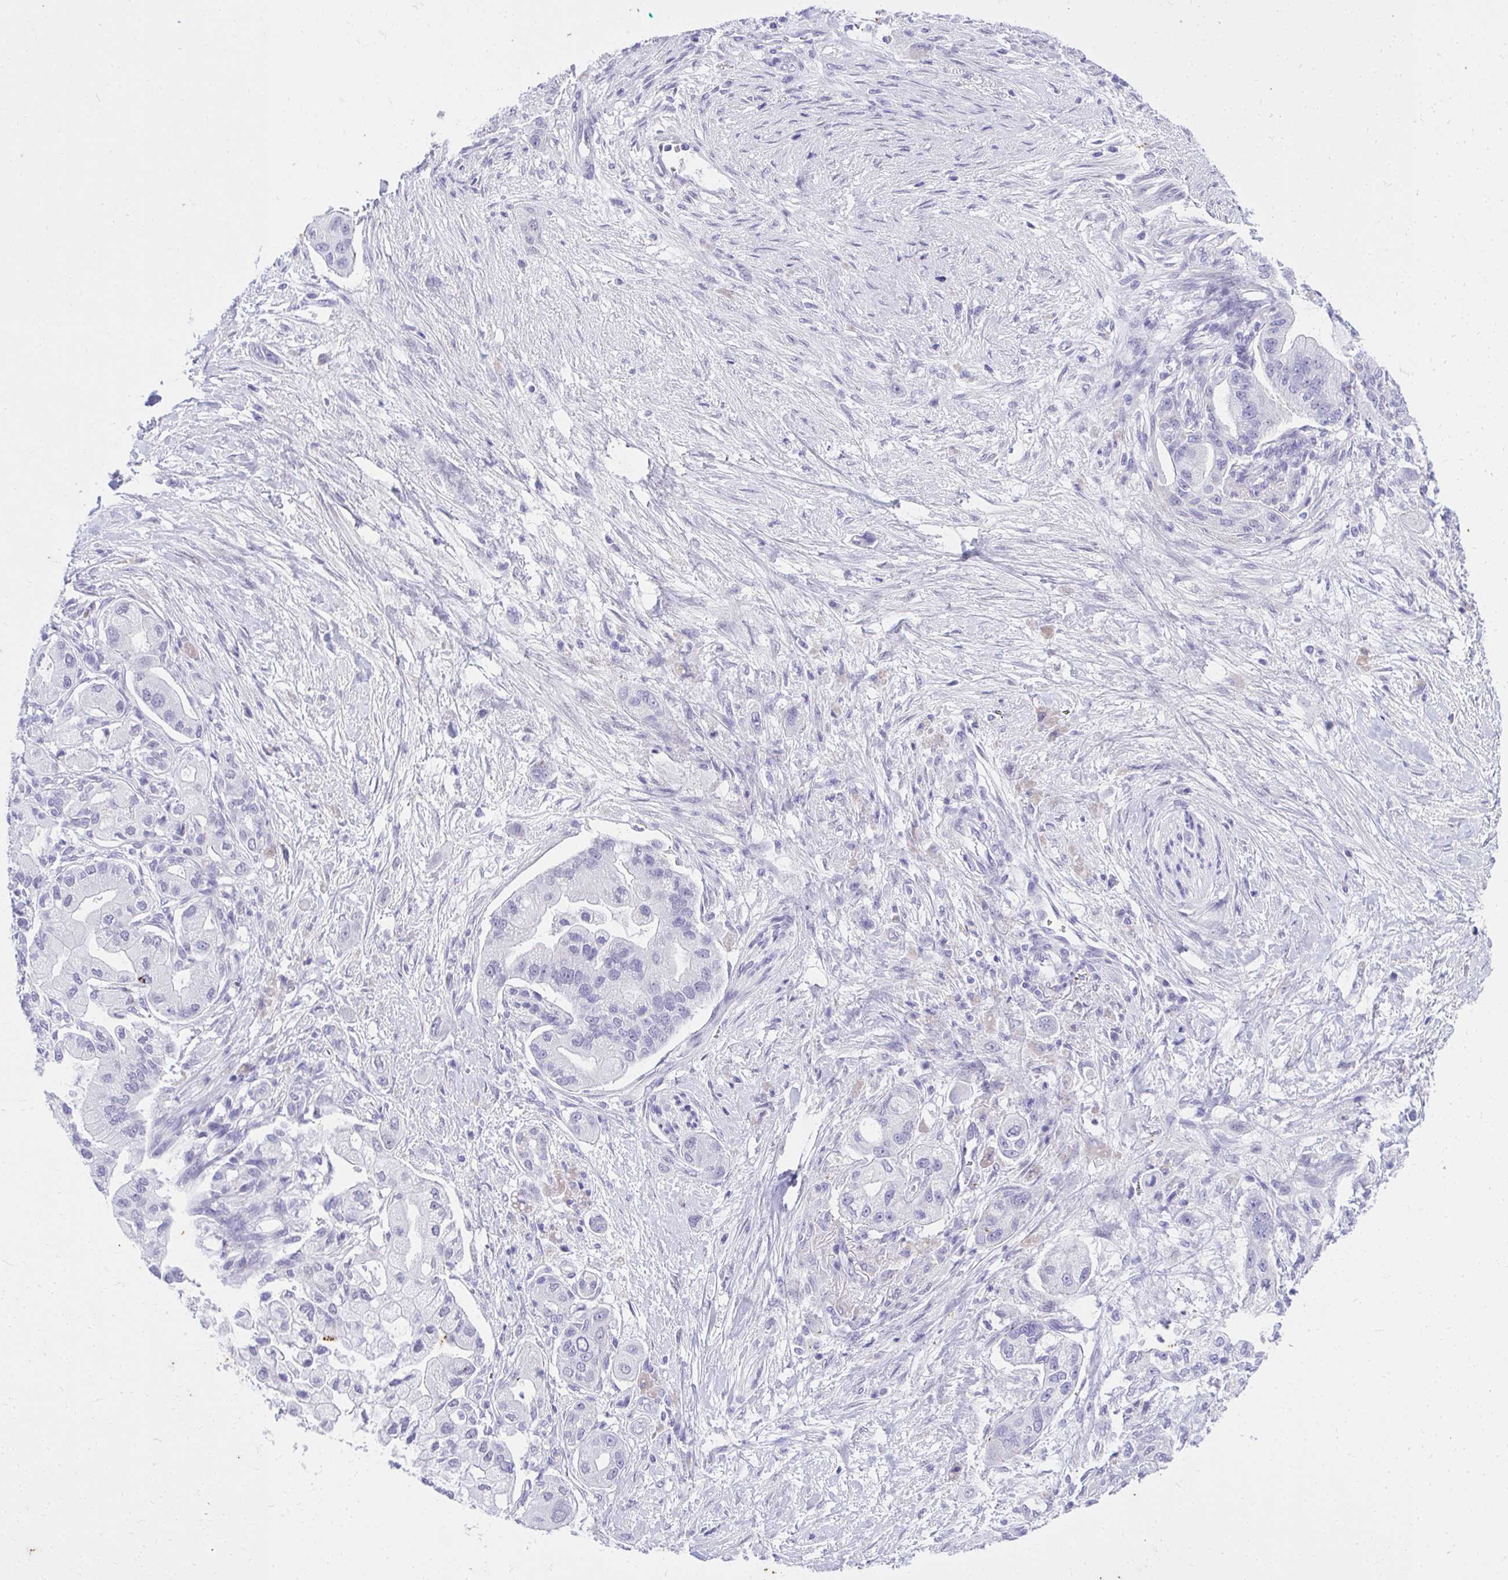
{"staining": {"intensity": "negative", "quantity": "none", "location": "none"}, "tissue": "pancreatic cancer", "cell_type": "Tumor cells", "image_type": "cancer", "snomed": [{"axis": "morphology", "description": "Adenocarcinoma, NOS"}, {"axis": "topography", "description": "Pancreas"}], "caption": "This is an immunohistochemistry image of adenocarcinoma (pancreatic). There is no expression in tumor cells.", "gene": "KLK1", "patient": {"sex": "male", "age": 57}}